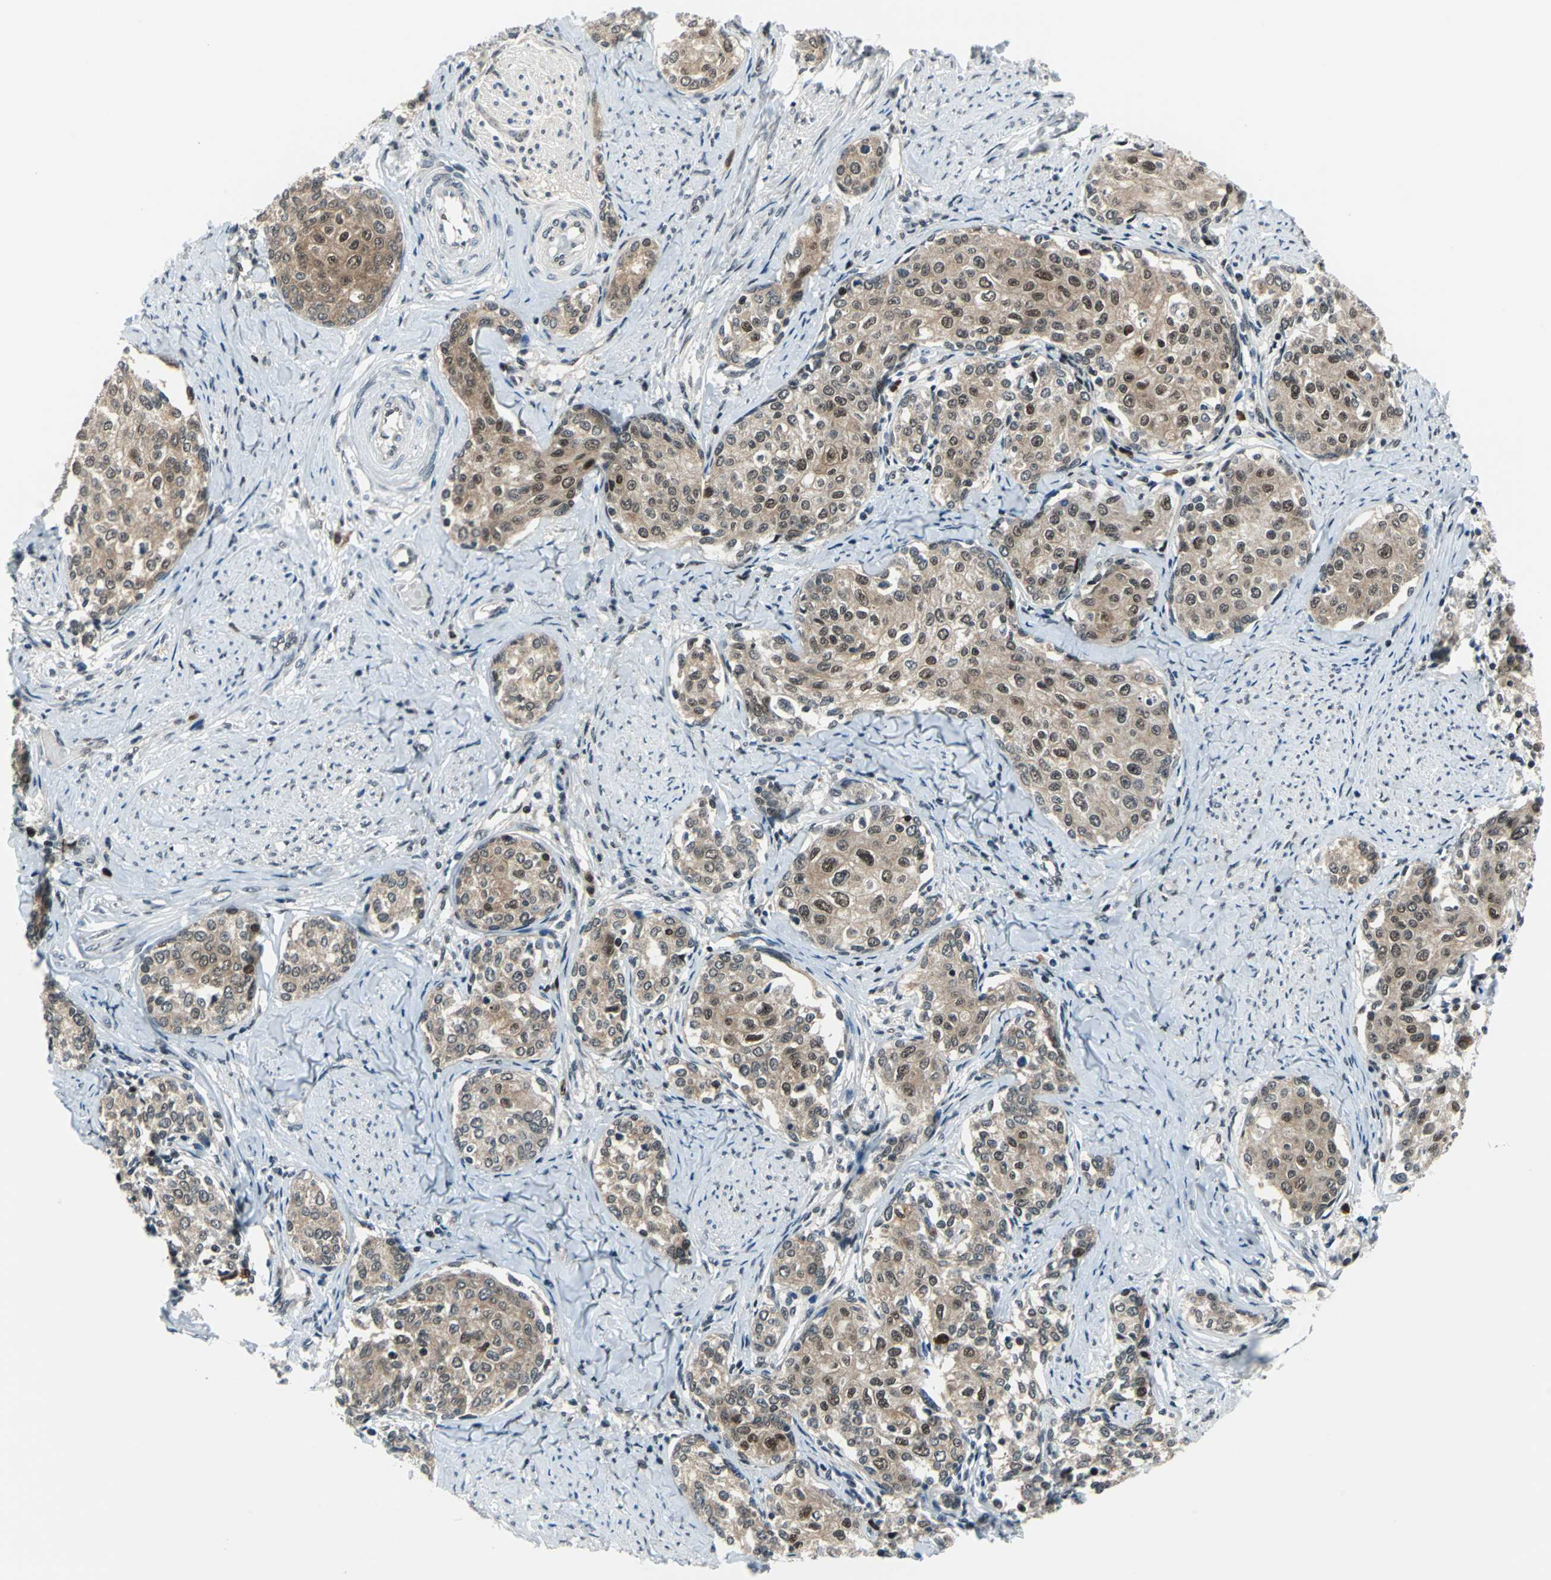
{"staining": {"intensity": "weak", "quantity": ">75%", "location": "cytoplasmic/membranous,nuclear"}, "tissue": "cervical cancer", "cell_type": "Tumor cells", "image_type": "cancer", "snomed": [{"axis": "morphology", "description": "Squamous cell carcinoma, NOS"}, {"axis": "morphology", "description": "Adenocarcinoma, NOS"}, {"axis": "topography", "description": "Cervix"}], "caption": "Immunohistochemical staining of cervical cancer exhibits low levels of weak cytoplasmic/membranous and nuclear protein staining in approximately >75% of tumor cells.", "gene": "POLR3K", "patient": {"sex": "female", "age": 52}}